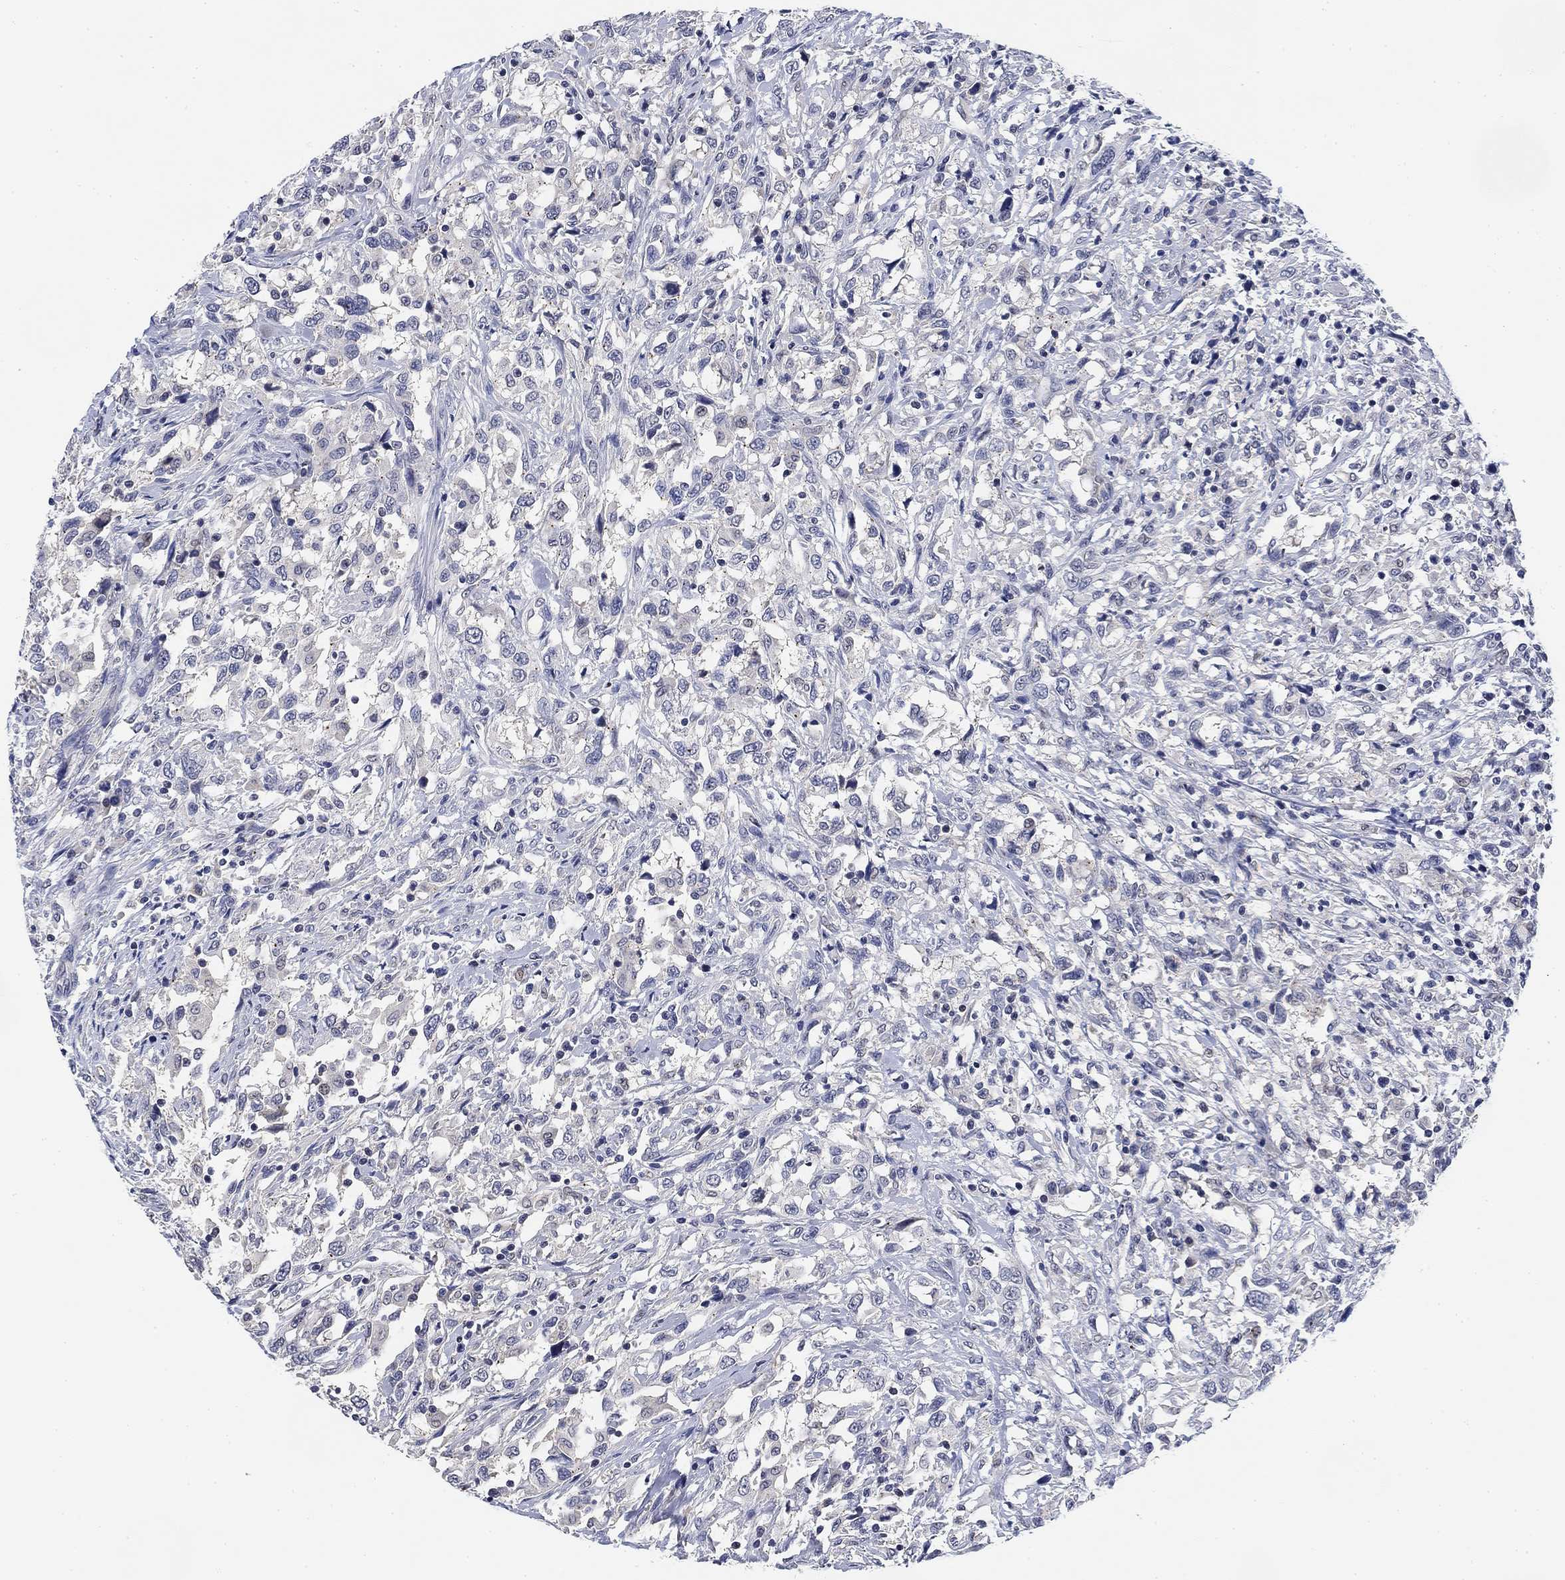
{"staining": {"intensity": "negative", "quantity": "none", "location": "none"}, "tissue": "urothelial cancer", "cell_type": "Tumor cells", "image_type": "cancer", "snomed": [{"axis": "morphology", "description": "Urothelial carcinoma, NOS"}, {"axis": "morphology", "description": "Urothelial carcinoma, High grade"}, {"axis": "topography", "description": "Urinary bladder"}], "caption": "Tumor cells show no significant protein positivity in transitional cell carcinoma.", "gene": "DAZL", "patient": {"sex": "female", "age": 64}}